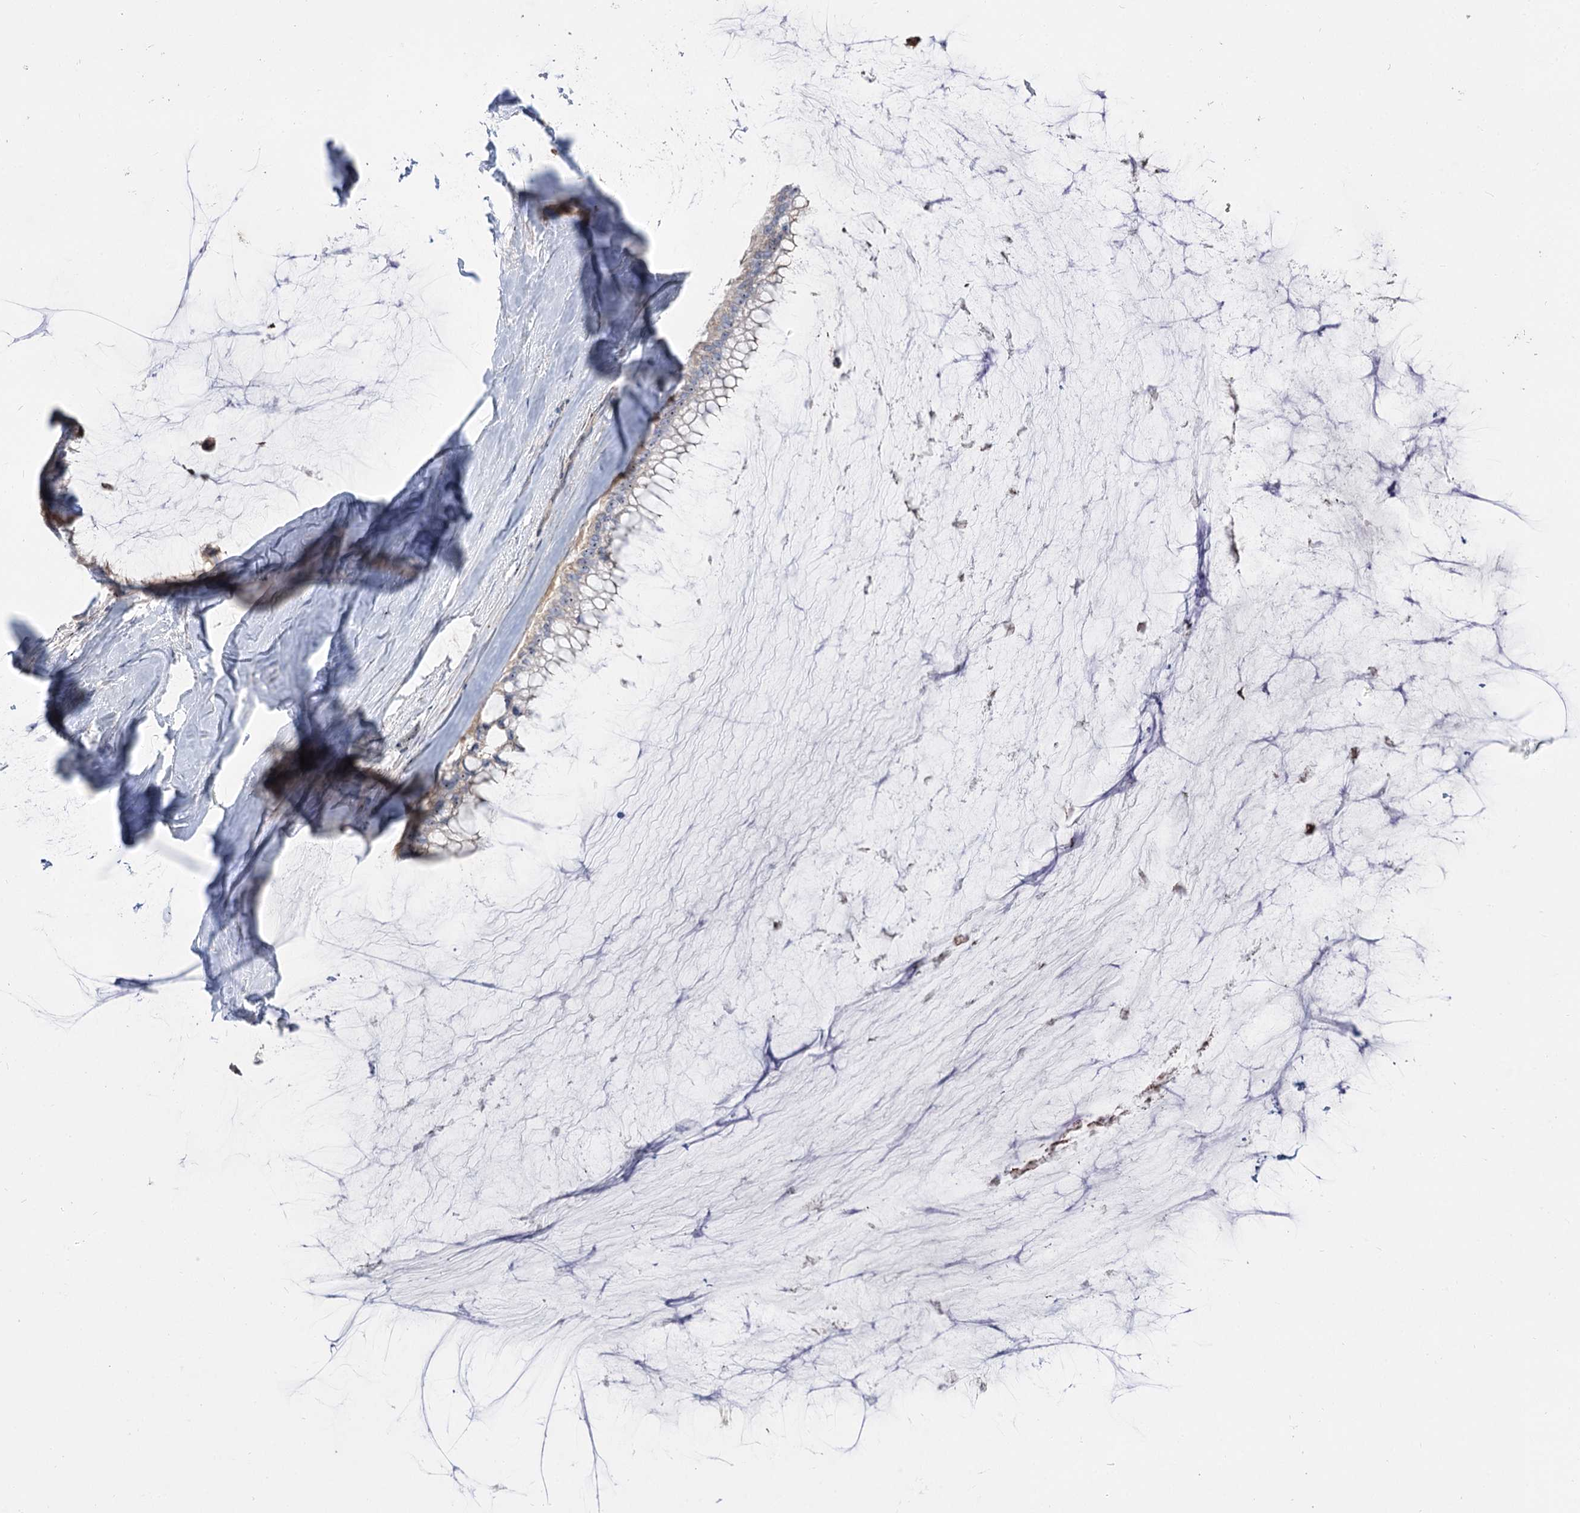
{"staining": {"intensity": "weak", "quantity": ">75%", "location": "cytoplasmic/membranous"}, "tissue": "ovarian cancer", "cell_type": "Tumor cells", "image_type": "cancer", "snomed": [{"axis": "morphology", "description": "Cystadenocarcinoma, mucinous, NOS"}, {"axis": "topography", "description": "Ovary"}], "caption": "Immunohistochemistry (IHC) (DAB) staining of human ovarian mucinous cystadenocarcinoma displays weak cytoplasmic/membranous protein staining in approximately >75% of tumor cells.", "gene": "SUOX", "patient": {"sex": "female", "age": 39}}